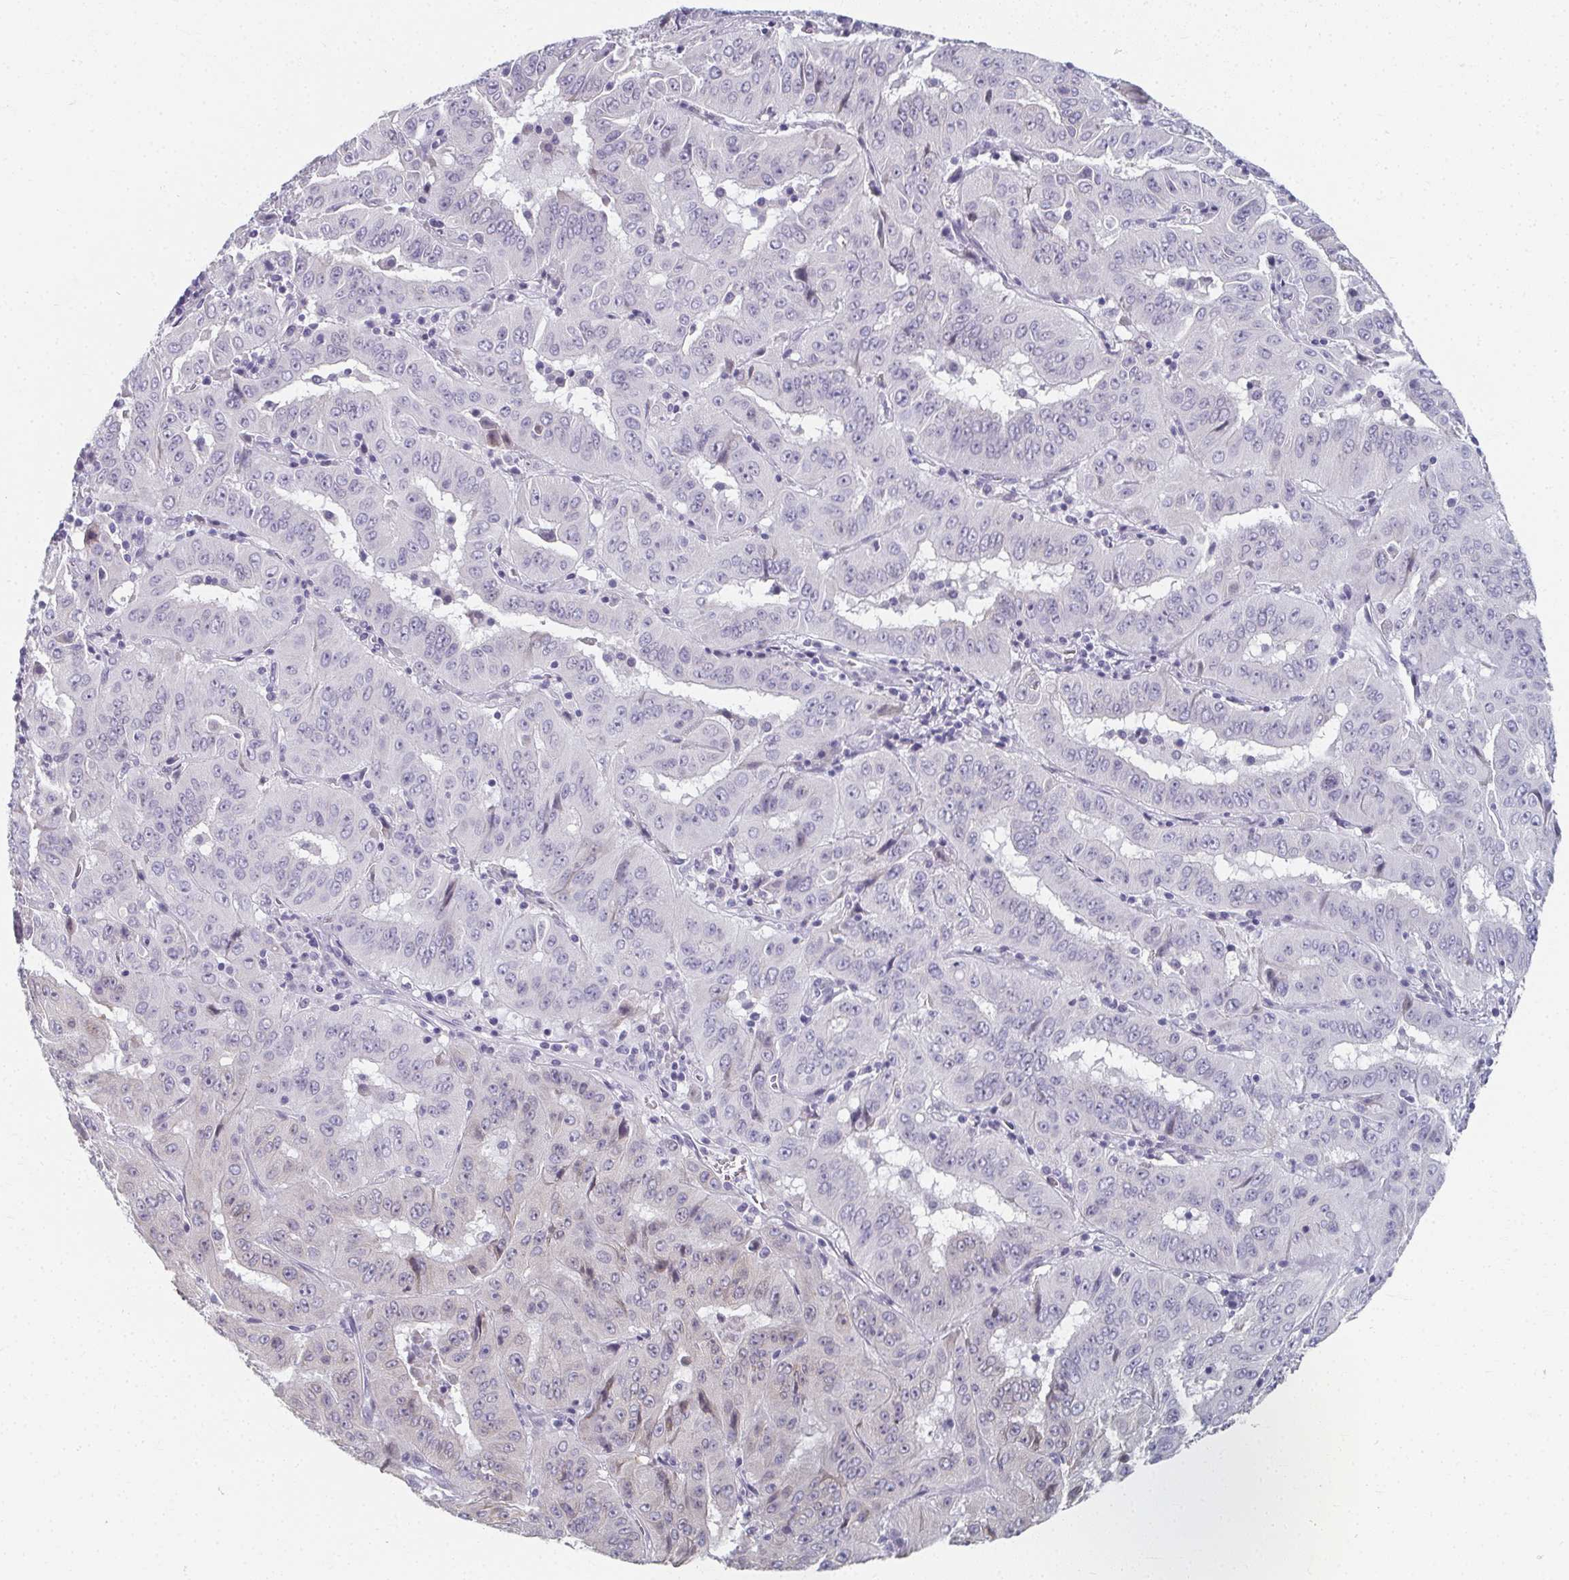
{"staining": {"intensity": "negative", "quantity": "none", "location": "none"}, "tissue": "pancreatic cancer", "cell_type": "Tumor cells", "image_type": "cancer", "snomed": [{"axis": "morphology", "description": "Adenocarcinoma, NOS"}, {"axis": "topography", "description": "Pancreas"}], "caption": "Immunohistochemistry (IHC) histopathology image of neoplastic tissue: adenocarcinoma (pancreatic) stained with DAB reveals no significant protein positivity in tumor cells.", "gene": "CAMKV", "patient": {"sex": "male", "age": 63}}